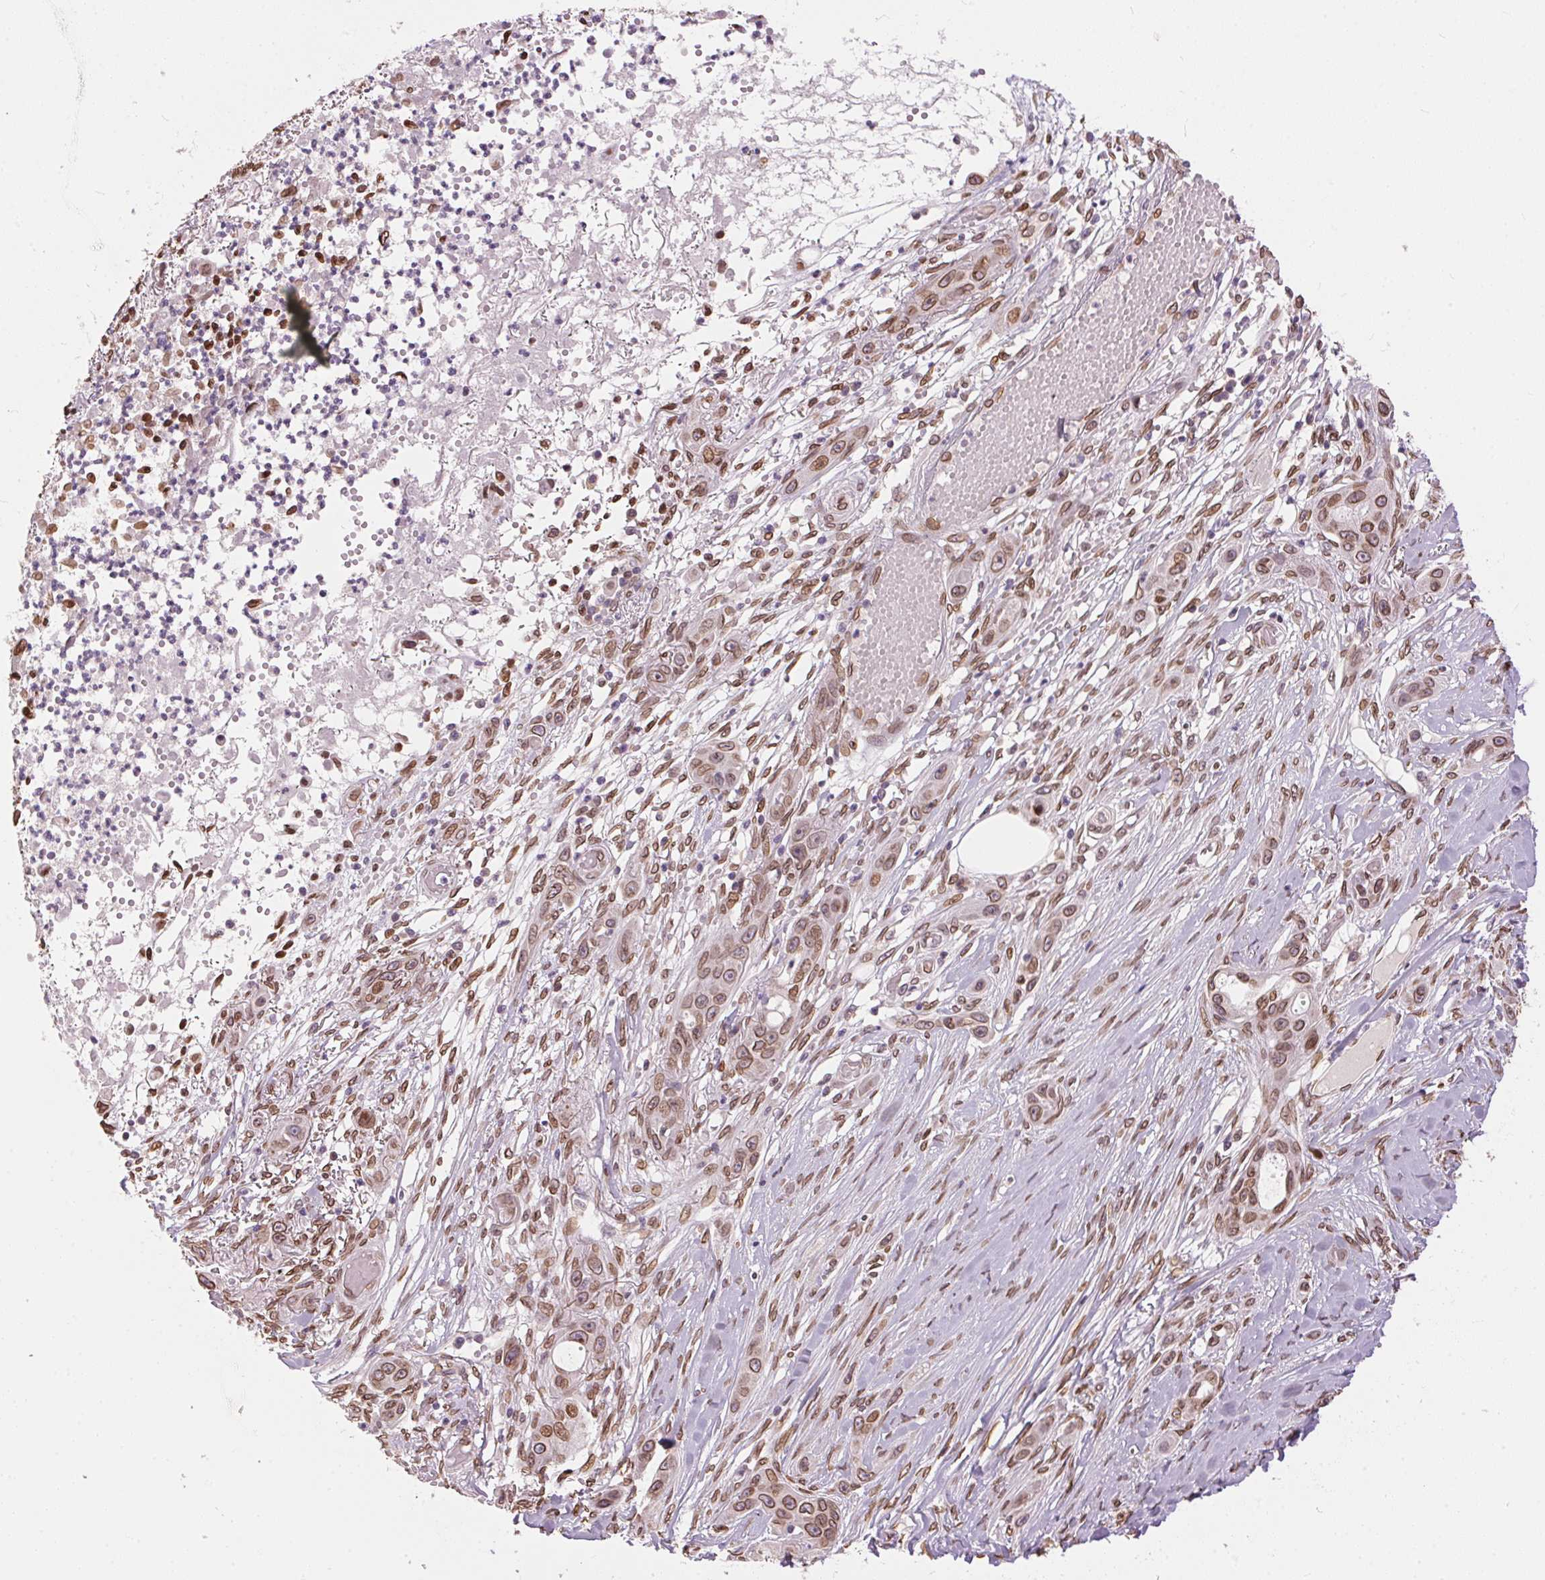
{"staining": {"intensity": "moderate", "quantity": ">75%", "location": "cytoplasmic/membranous,nuclear"}, "tissue": "skin cancer", "cell_type": "Tumor cells", "image_type": "cancer", "snomed": [{"axis": "morphology", "description": "Squamous cell carcinoma, NOS"}, {"axis": "topography", "description": "Skin"}], "caption": "Protein staining reveals moderate cytoplasmic/membranous and nuclear positivity in approximately >75% of tumor cells in skin squamous cell carcinoma.", "gene": "TMEM175", "patient": {"sex": "female", "age": 69}}